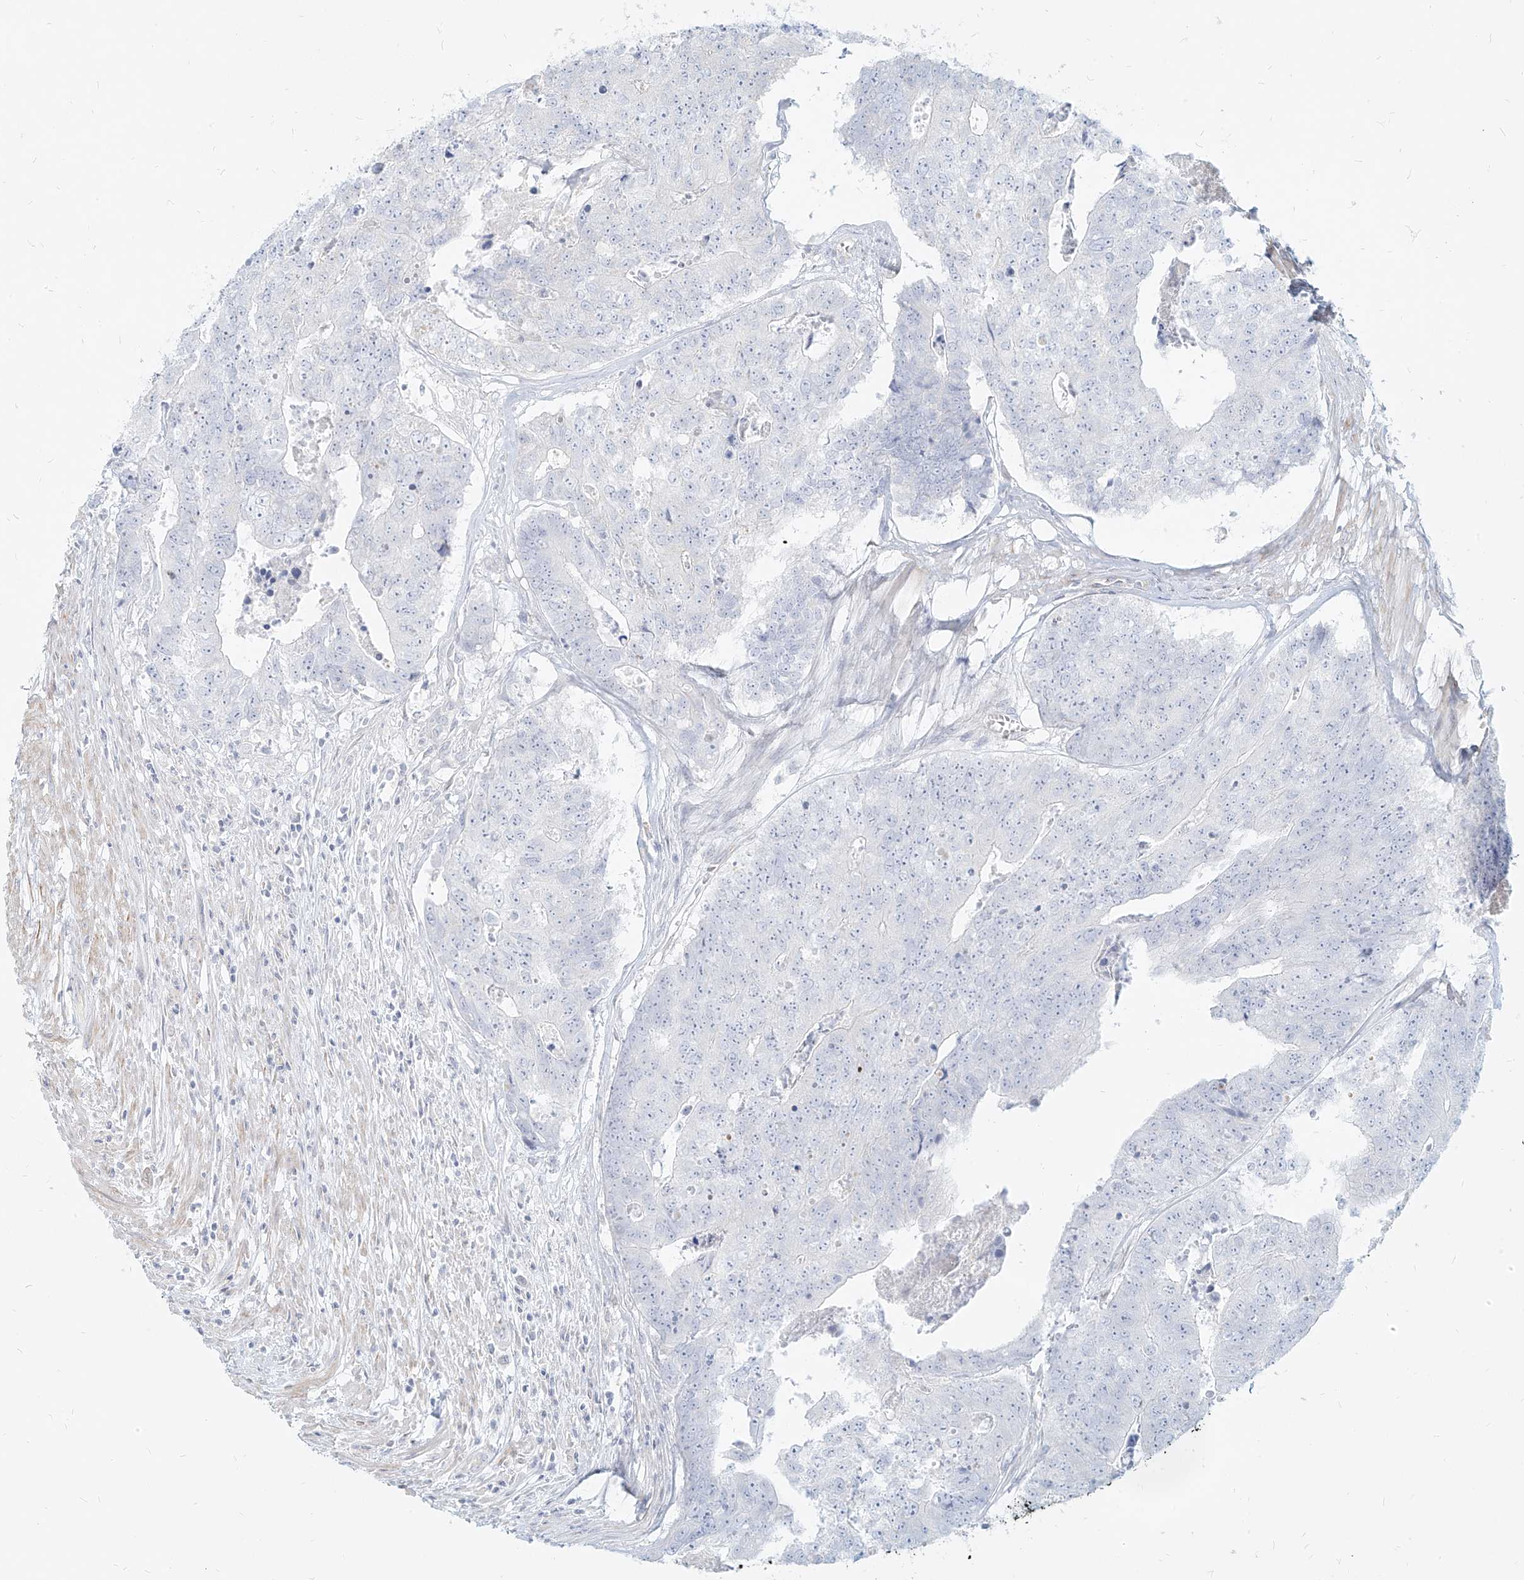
{"staining": {"intensity": "negative", "quantity": "none", "location": "none"}, "tissue": "colorectal cancer", "cell_type": "Tumor cells", "image_type": "cancer", "snomed": [{"axis": "morphology", "description": "Adenocarcinoma, NOS"}, {"axis": "topography", "description": "Colon"}], "caption": "This is a micrograph of IHC staining of colorectal adenocarcinoma, which shows no staining in tumor cells.", "gene": "ITPKB", "patient": {"sex": "female", "age": 67}}